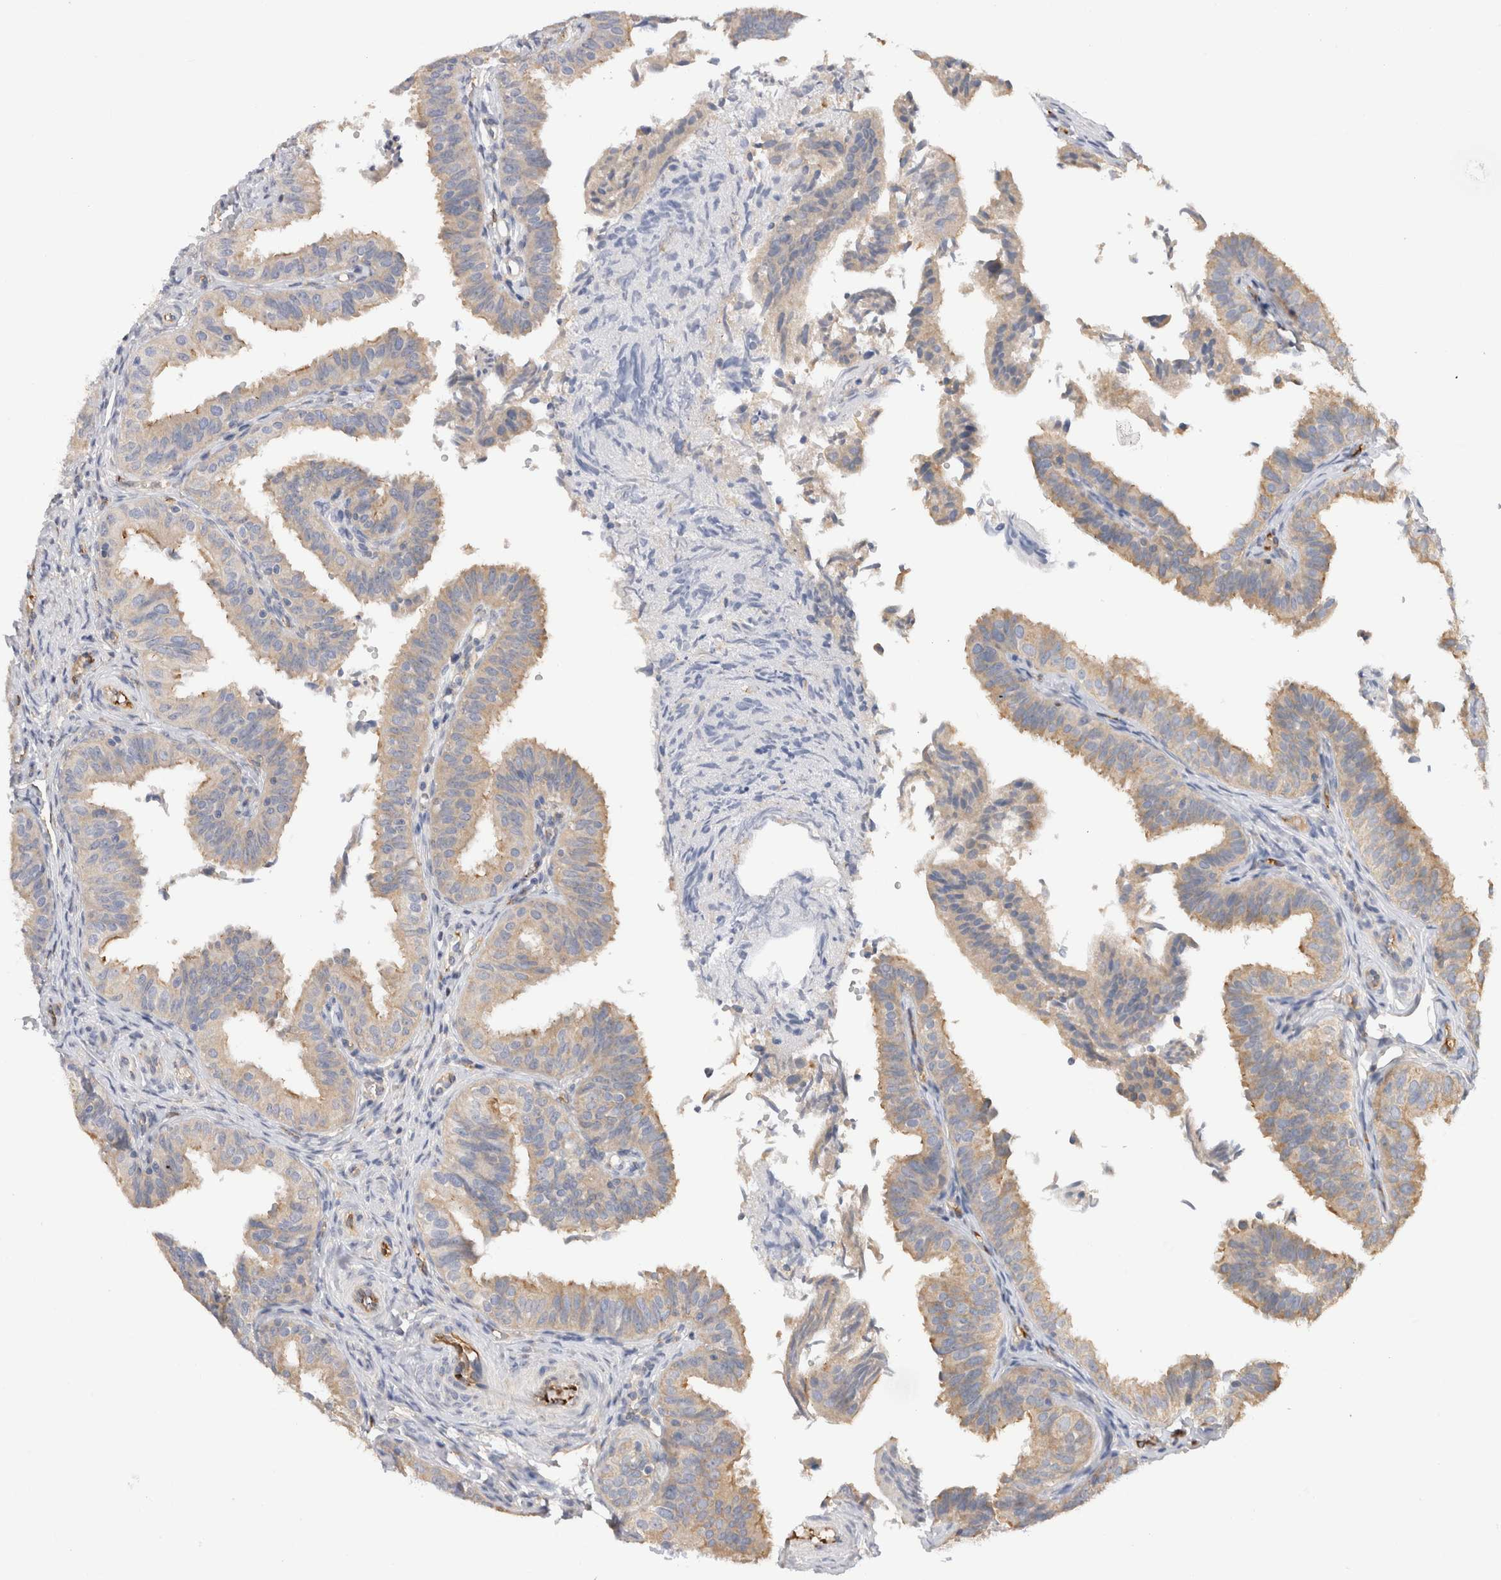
{"staining": {"intensity": "weak", "quantity": "25%-75%", "location": "cytoplasmic/membranous"}, "tissue": "fallopian tube", "cell_type": "Glandular cells", "image_type": "normal", "snomed": [{"axis": "morphology", "description": "Normal tissue, NOS"}, {"axis": "topography", "description": "Fallopian tube"}], "caption": "Fallopian tube stained with DAB IHC displays low levels of weak cytoplasmic/membranous expression in about 25%-75% of glandular cells.", "gene": "GAS1", "patient": {"sex": "female", "age": 35}}